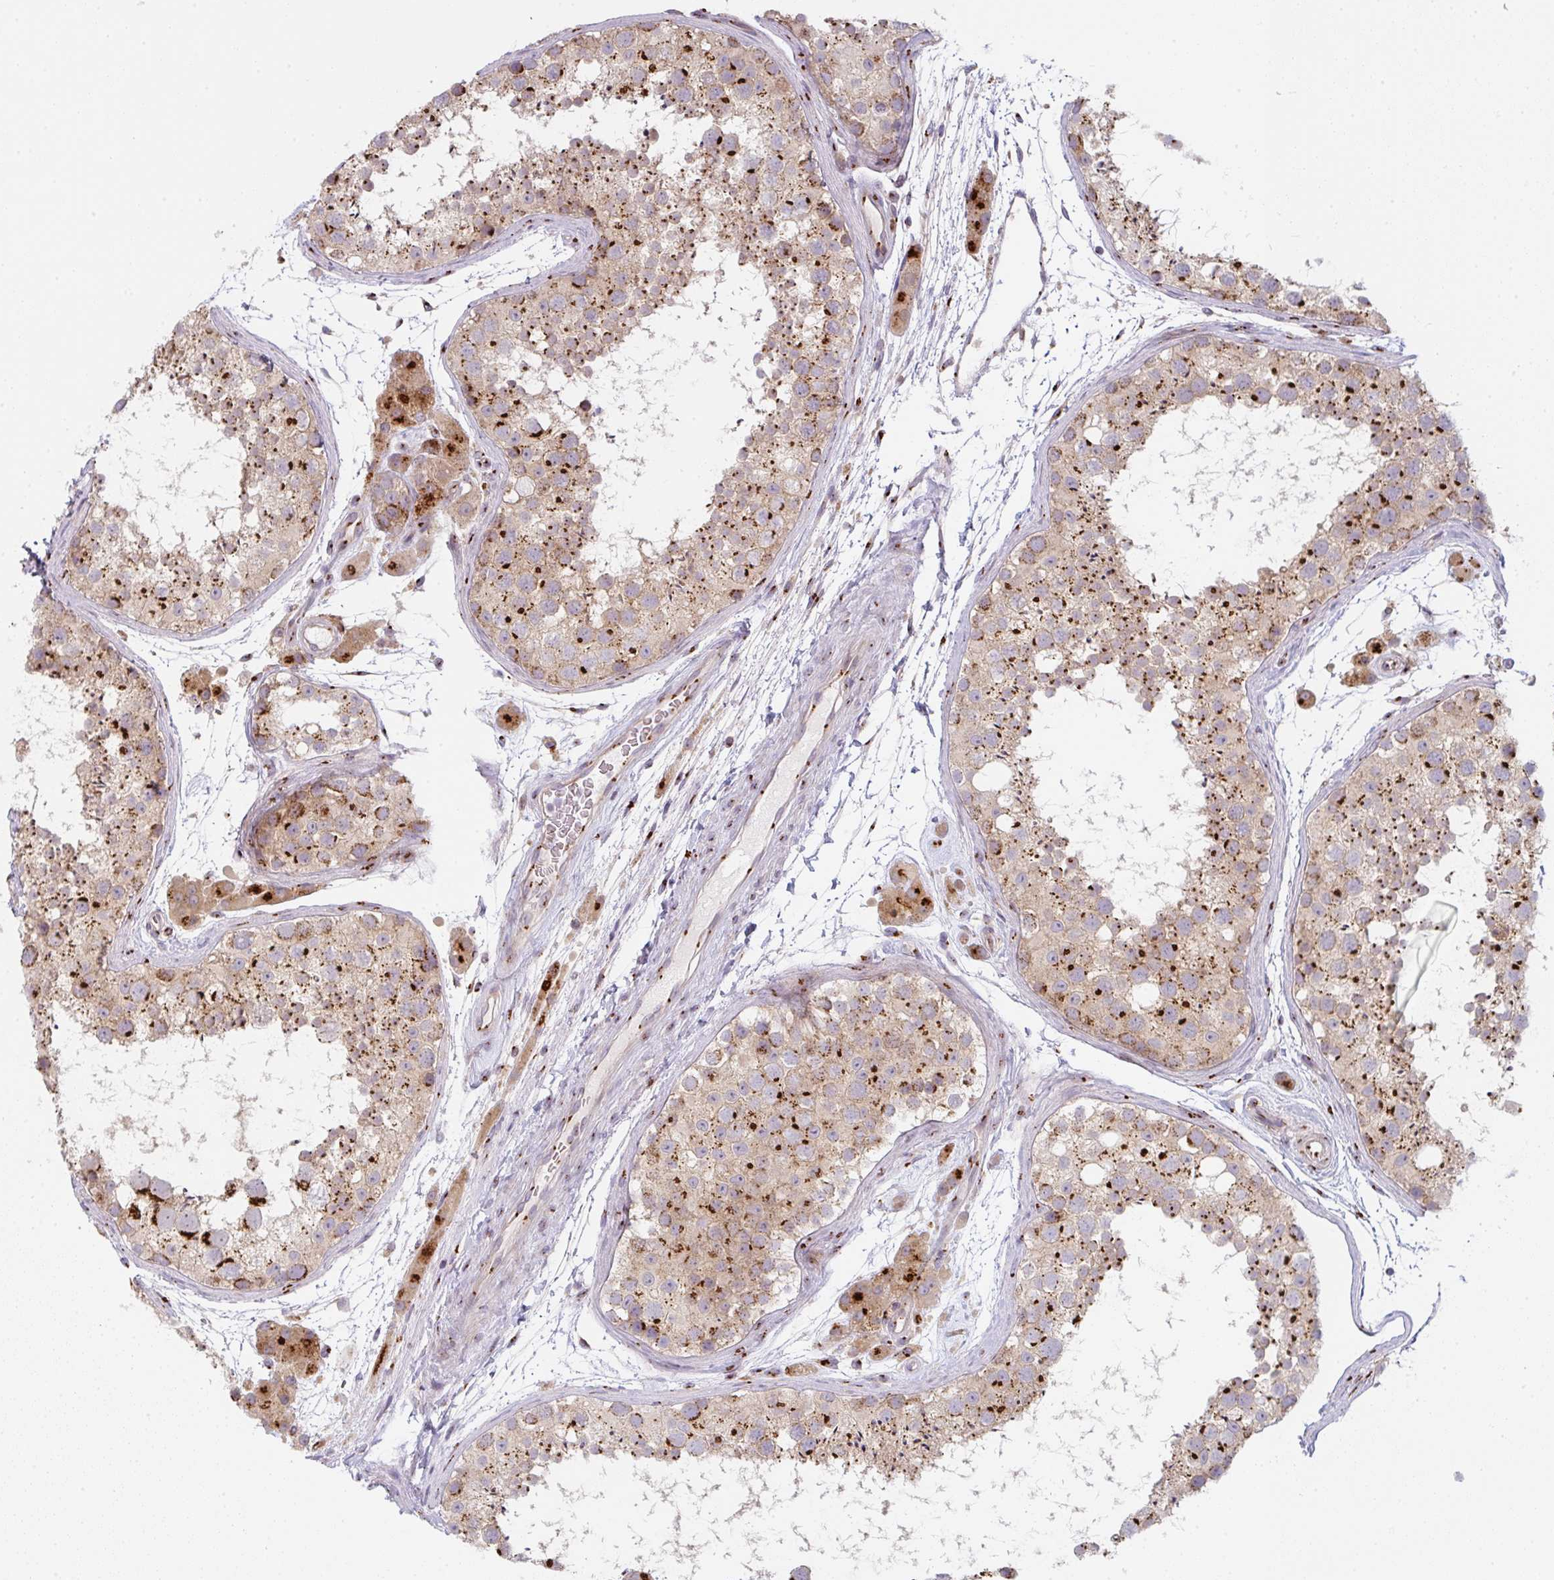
{"staining": {"intensity": "strong", "quantity": ">75%", "location": "cytoplasmic/membranous"}, "tissue": "testis", "cell_type": "Cells in seminiferous ducts", "image_type": "normal", "snomed": [{"axis": "morphology", "description": "Normal tissue, NOS"}, {"axis": "topography", "description": "Testis"}], "caption": "Strong cytoplasmic/membranous protein staining is seen in about >75% of cells in seminiferous ducts in testis. The protein of interest is stained brown, and the nuclei are stained in blue (DAB IHC with brightfield microscopy, high magnification).", "gene": "GVQW3", "patient": {"sex": "male", "age": 41}}